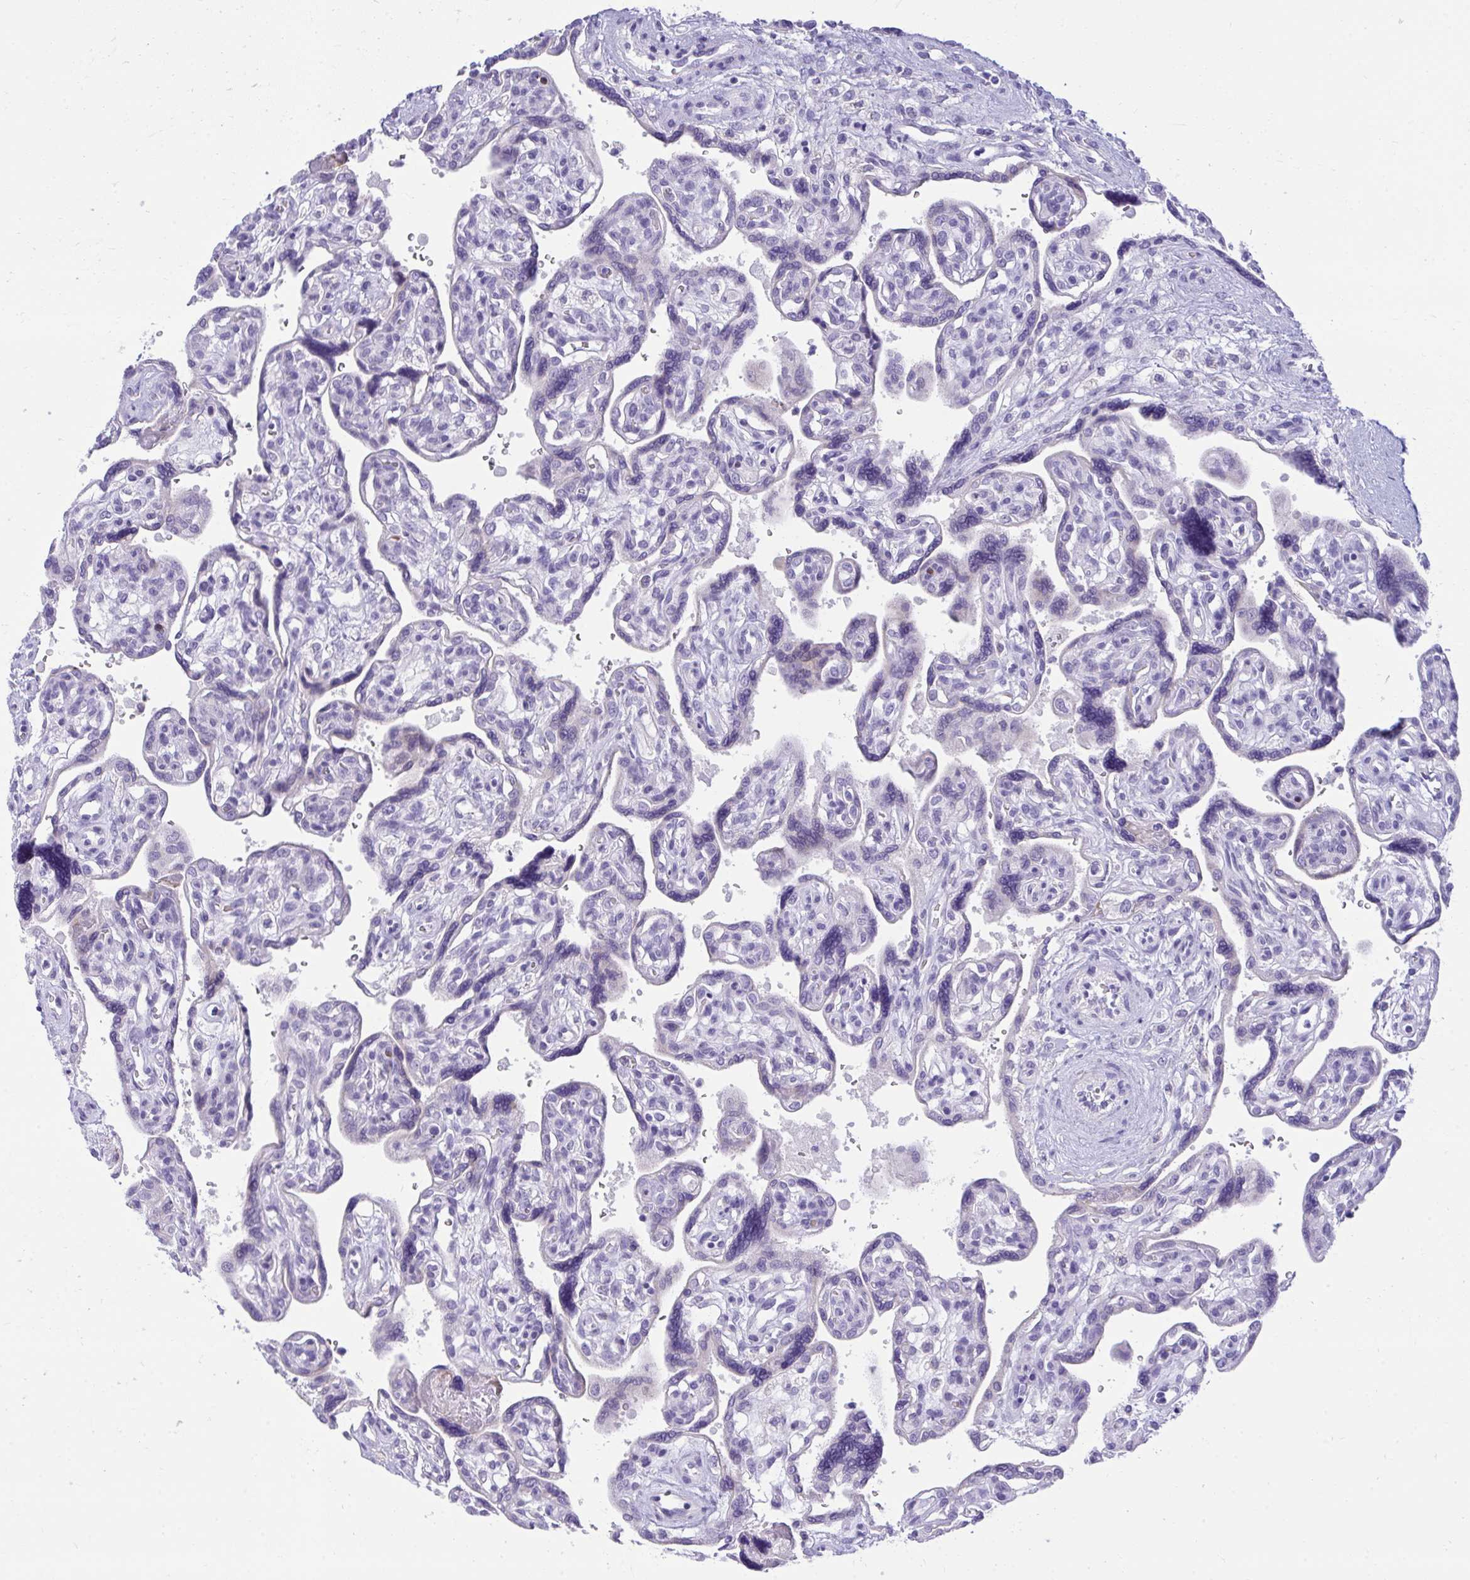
{"staining": {"intensity": "moderate", "quantity": "25%-75%", "location": "cytoplasmic/membranous"}, "tissue": "placenta", "cell_type": "Decidual cells", "image_type": "normal", "snomed": [{"axis": "morphology", "description": "Normal tissue, NOS"}, {"axis": "topography", "description": "Placenta"}], "caption": "Immunohistochemistry photomicrograph of unremarkable placenta stained for a protein (brown), which demonstrates medium levels of moderate cytoplasmic/membranous expression in approximately 25%-75% of decidual cells.", "gene": "AIG1", "patient": {"sex": "female", "age": 39}}